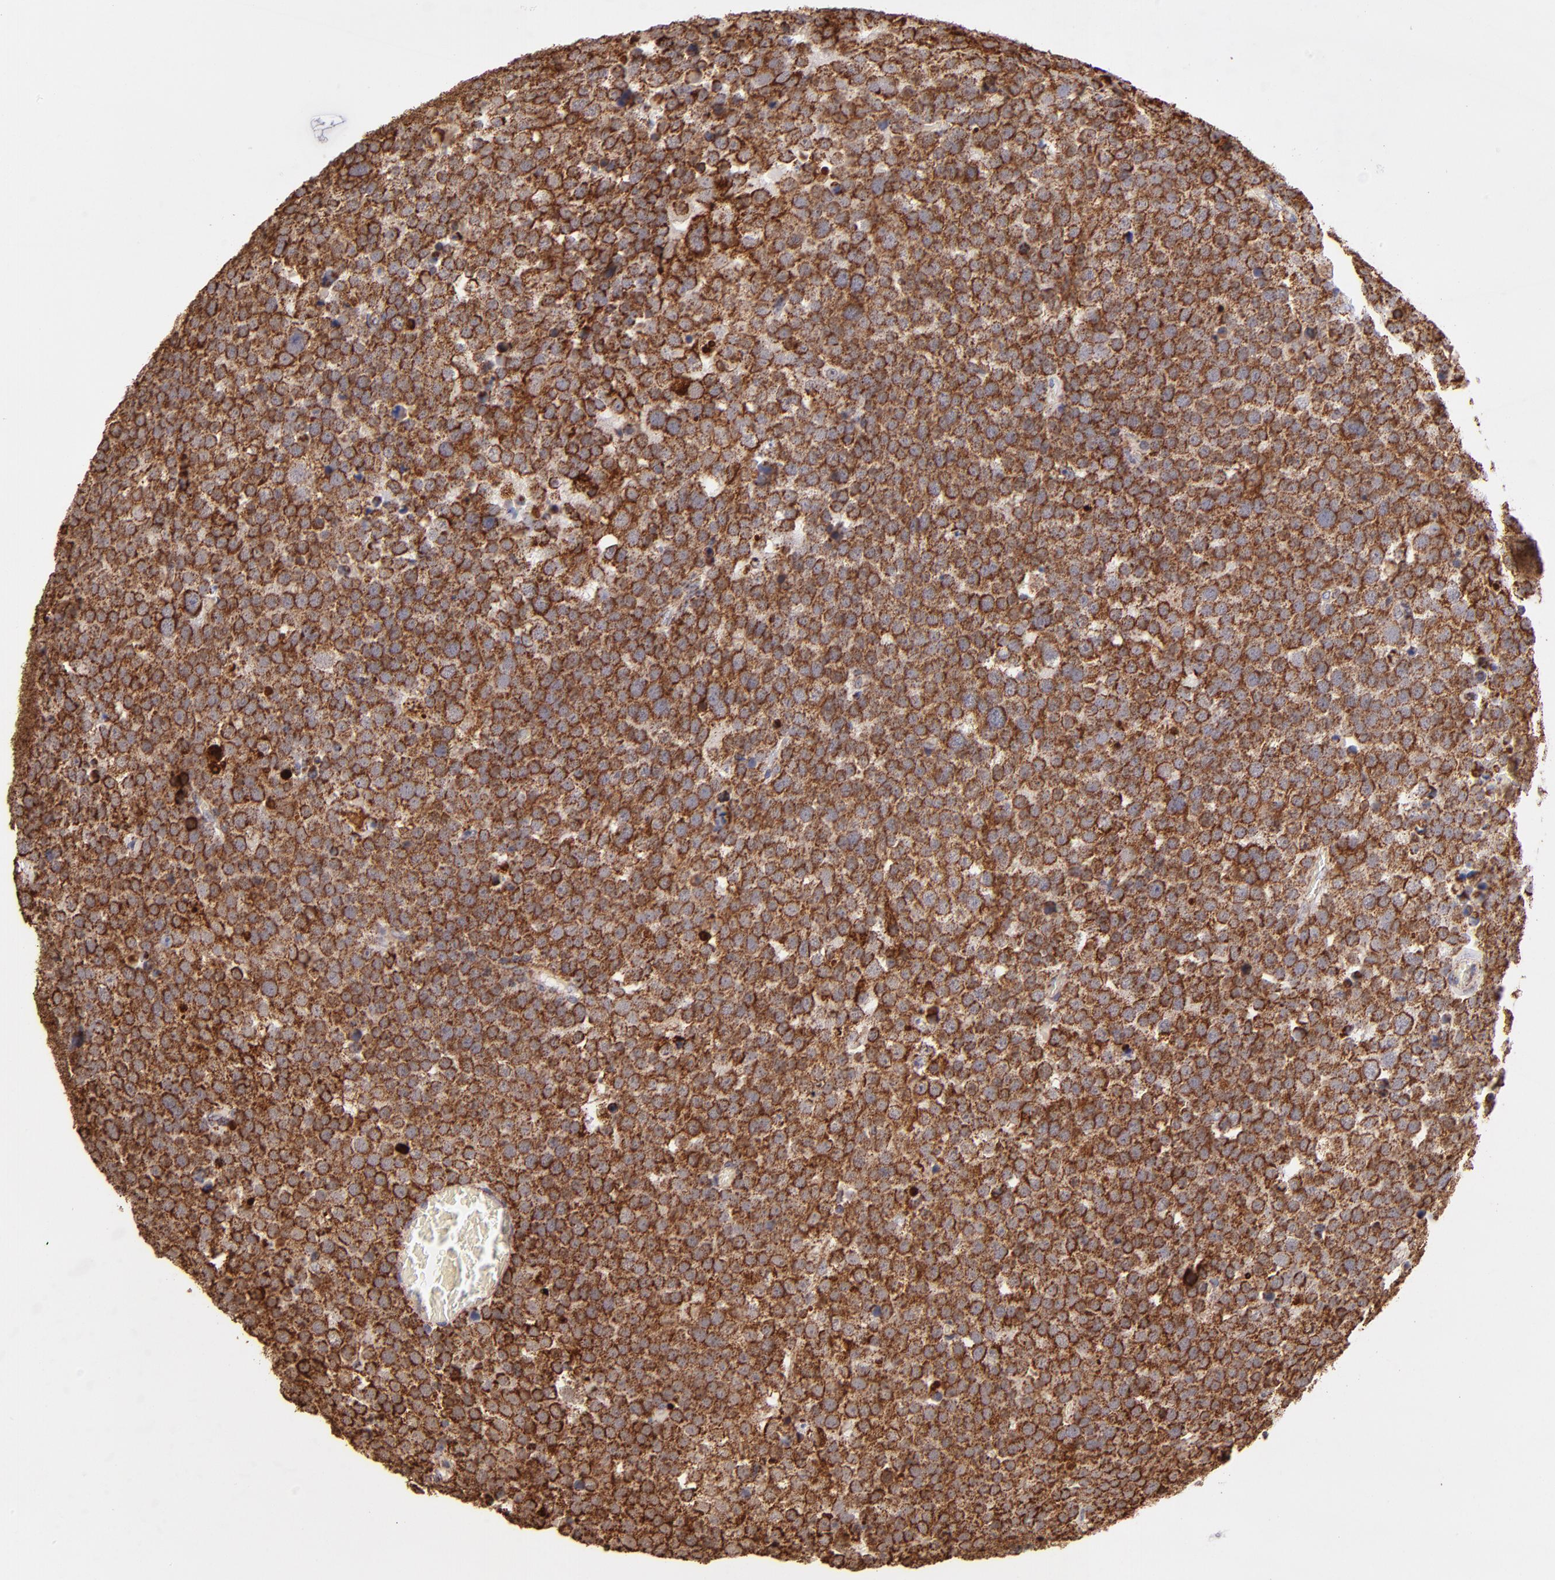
{"staining": {"intensity": "strong", "quantity": ">75%", "location": "cytoplasmic/membranous"}, "tissue": "testis cancer", "cell_type": "Tumor cells", "image_type": "cancer", "snomed": [{"axis": "morphology", "description": "Seminoma, NOS"}, {"axis": "topography", "description": "Testis"}], "caption": "Protein expression by IHC displays strong cytoplasmic/membranous positivity in about >75% of tumor cells in testis cancer (seminoma).", "gene": "DLST", "patient": {"sex": "male", "age": 71}}